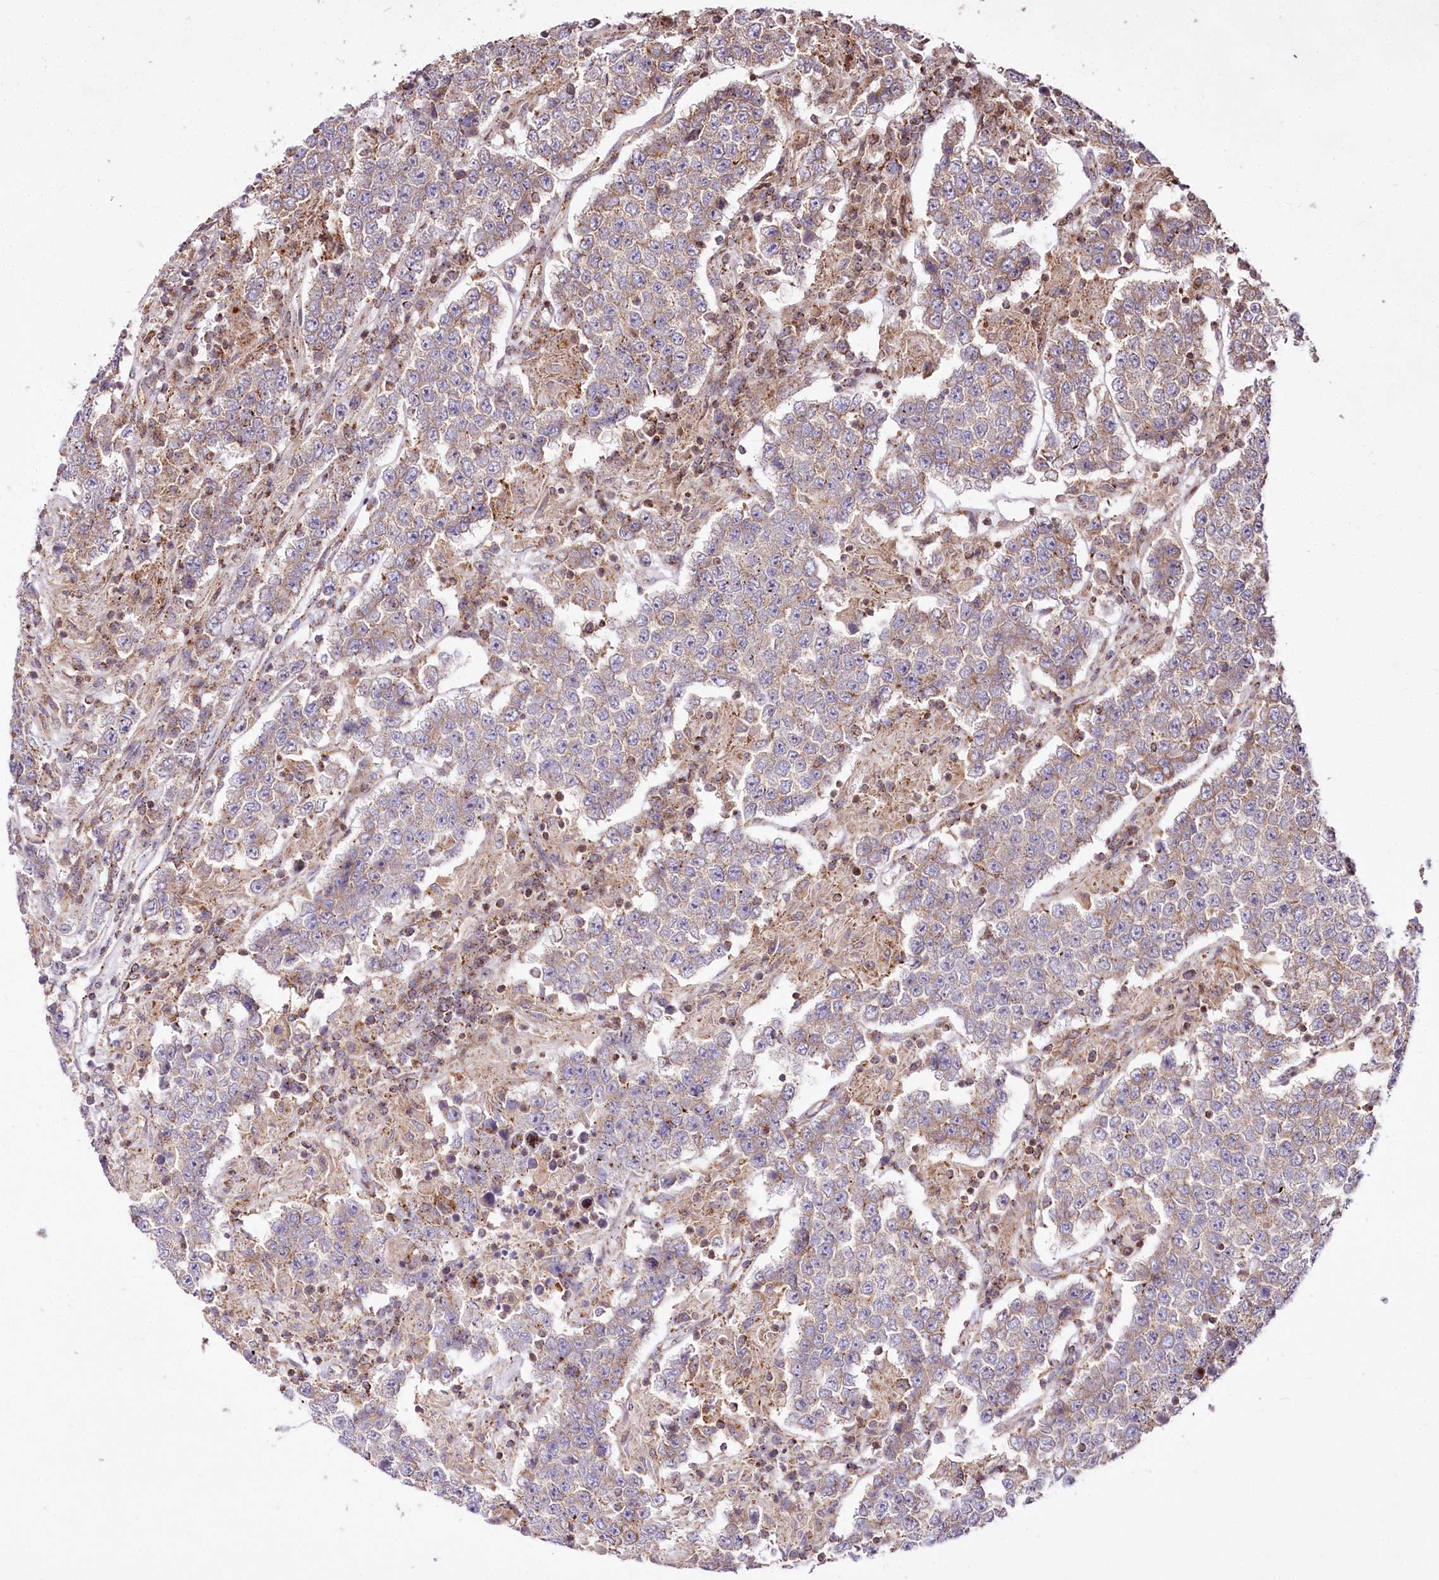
{"staining": {"intensity": "weak", "quantity": "<25%", "location": "cytoplasmic/membranous"}, "tissue": "testis cancer", "cell_type": "Tumor cells", "image_type": "cancer", "snomed": [{"axis": "morphology", "description": "Normal tissue, NOS"}, {"axis": "morphology", "description": "Urothelial carcinoma, High grade"}, {"axis": "morphology", "description": "Seminoma, NOS"}, {"axis": "morphology", "description": "Carcinoma, Embryonal, NOS"}, {"axis": "topography", "description": "Urinary bladder"}, {"axis": "topography", "description": "Testis"}], "caption": "Testis cancer (seminoma) stained for a protein using immunohistochemistry reveals no positivity tumor cells.", "gene": "ZFYVE27", "patient": {"sex": "male", "age": 41}}